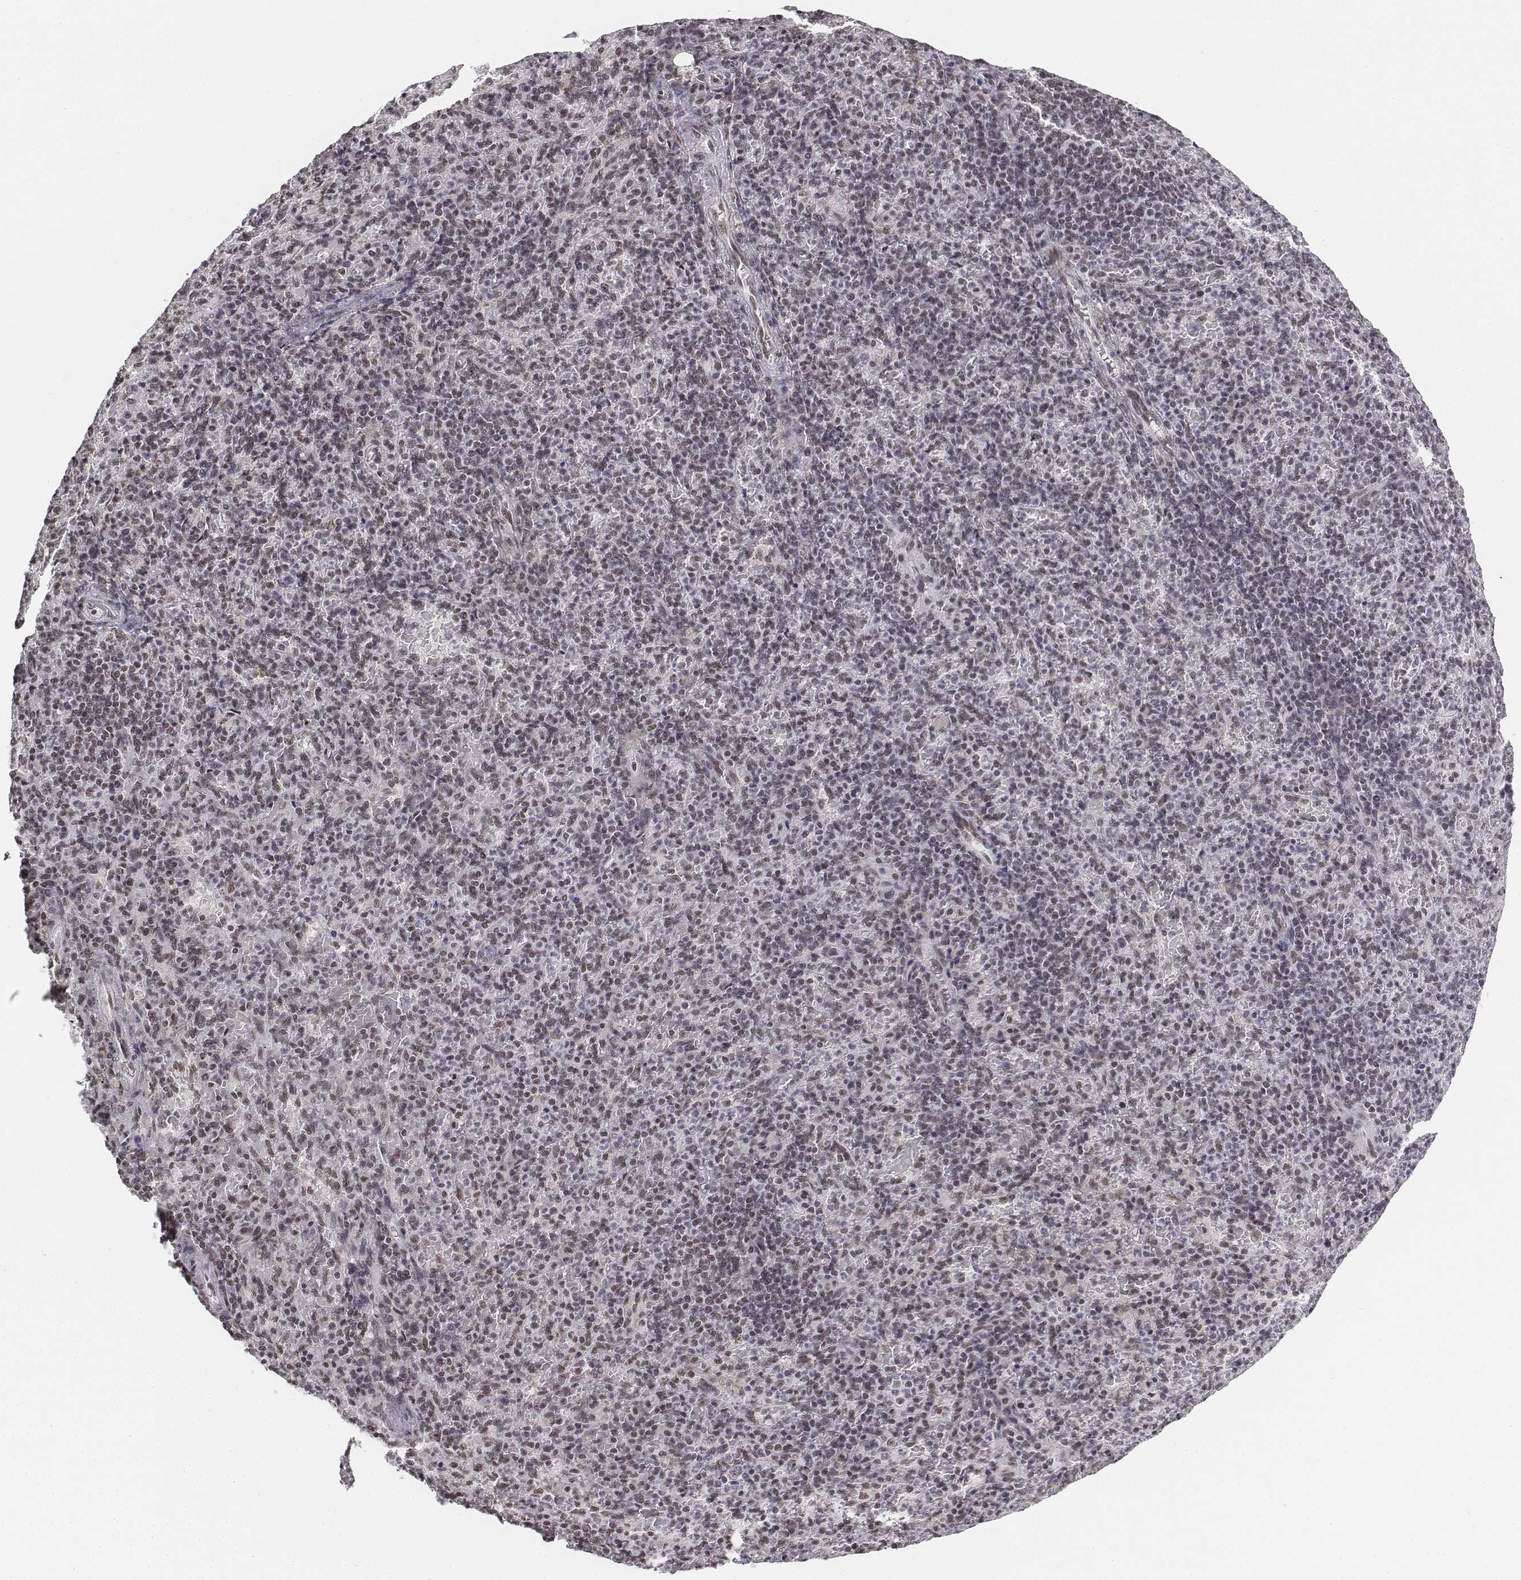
{"staining": {"intensity": "moderate", "quantity": ">75%", "location": "nuclear"}, "tissue": "spleen", "cell_type": "Cells in red pulp", "image_type": "normal", "snomed": [{"axis": "morphology", "description": "Normal tissue, NOS"}, {"axis": "topography", "description": "Spleen"}], "caption": "Spleen stained with IHC reveals moderate nuclear staining in about >75% of cells in red pulp. The staining was performed using DAB, with brown indicating positive protein expression. Nuclei are stained blue with hematoxylin.", "gene": "SETD1A", "patient": {"sex": "female", "age": 74}}